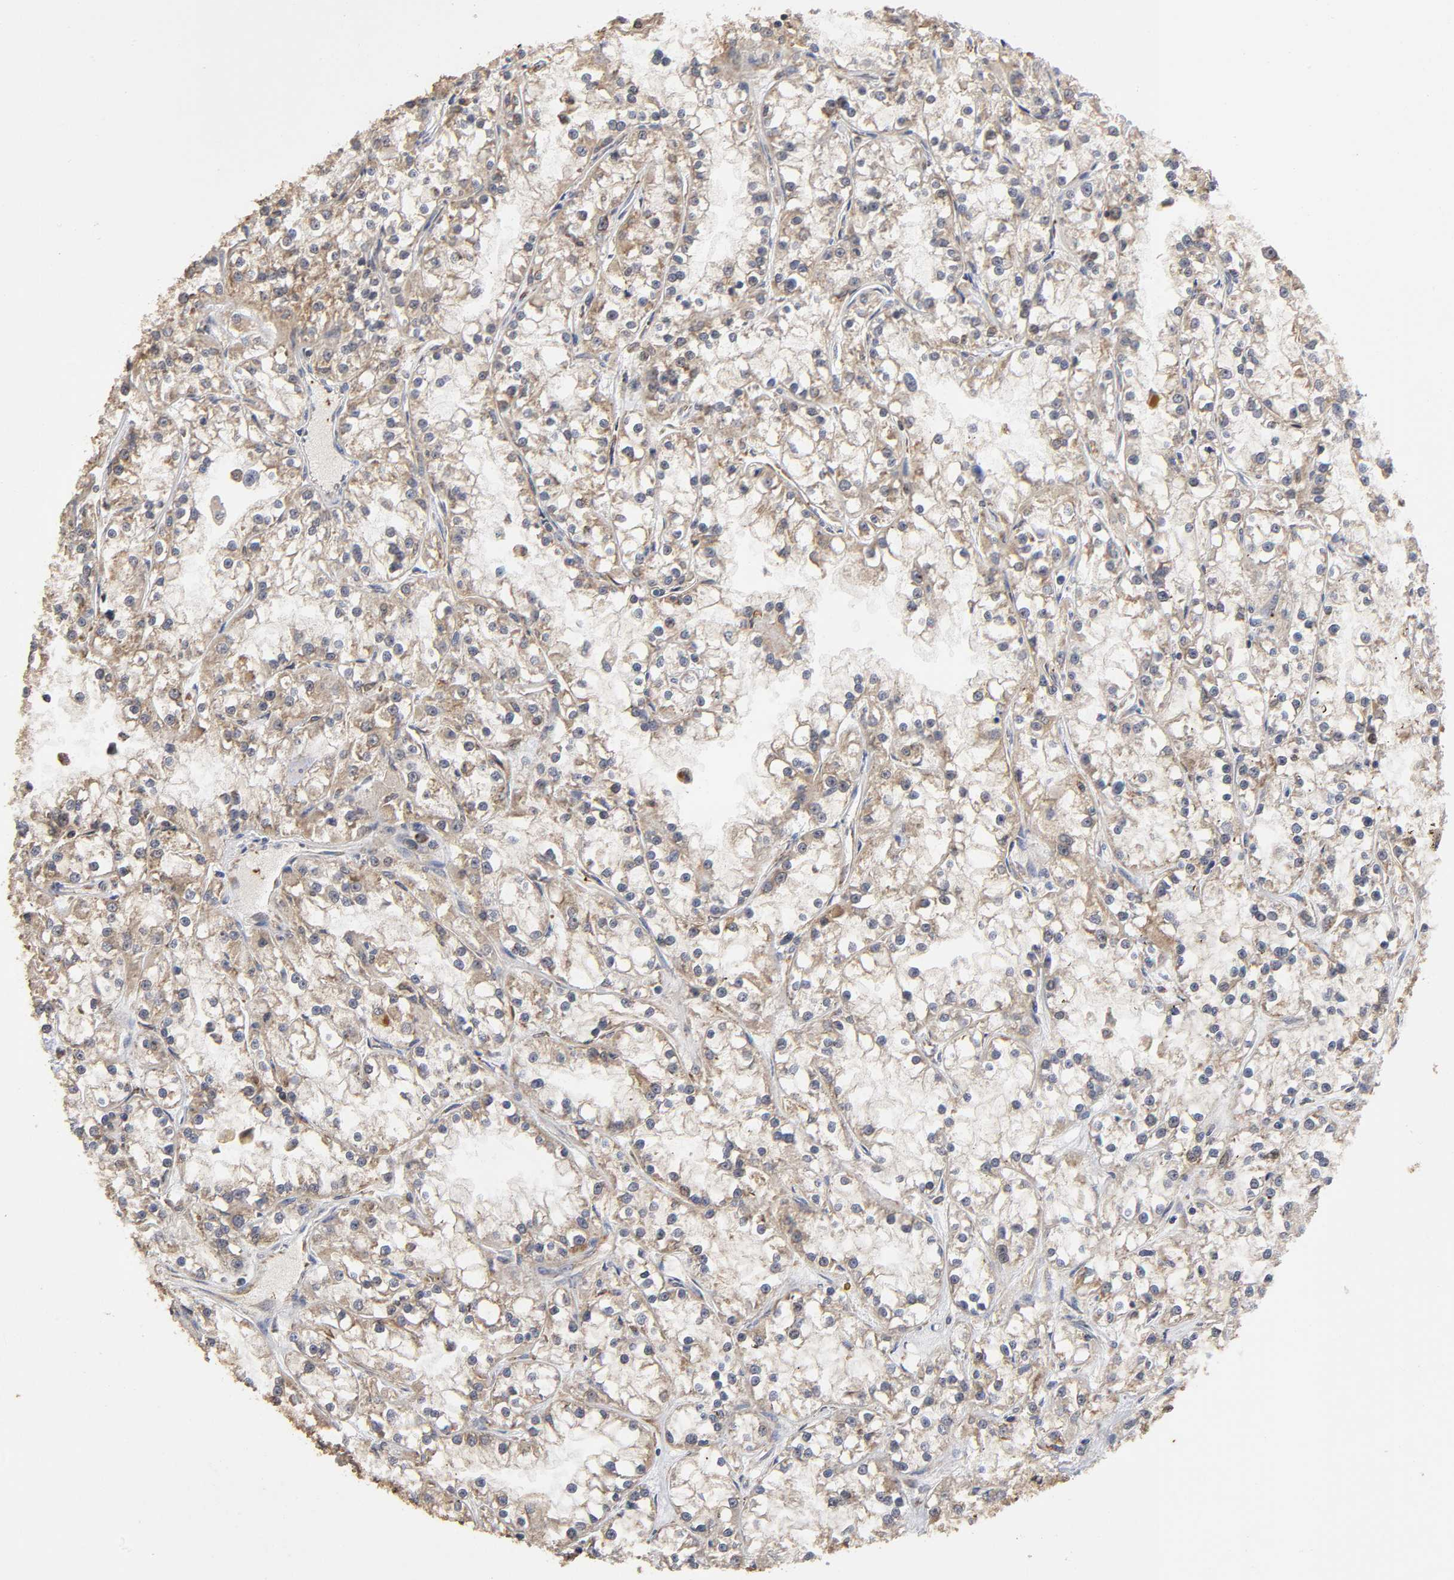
{"staining": {"intensity": "moderate", "quantity": ">75%", "location": "cytoplasmic/membranous"}, "tissue": "renal cancer", "cell_type": "Tumor cells", "image_type": "cancer", "snomed": [{"axis": "morphology", "description": "Adenocarcinoma, NOS"}, {"axis": "topography", "description": "Kidney"}], "caption": "Moderate cytoplasmic/membranous protein expression is identified in about >75% of tumor cells in renal cancer.", "gene": "RNF122", "patient": {"sex": "female", "age": 52}}